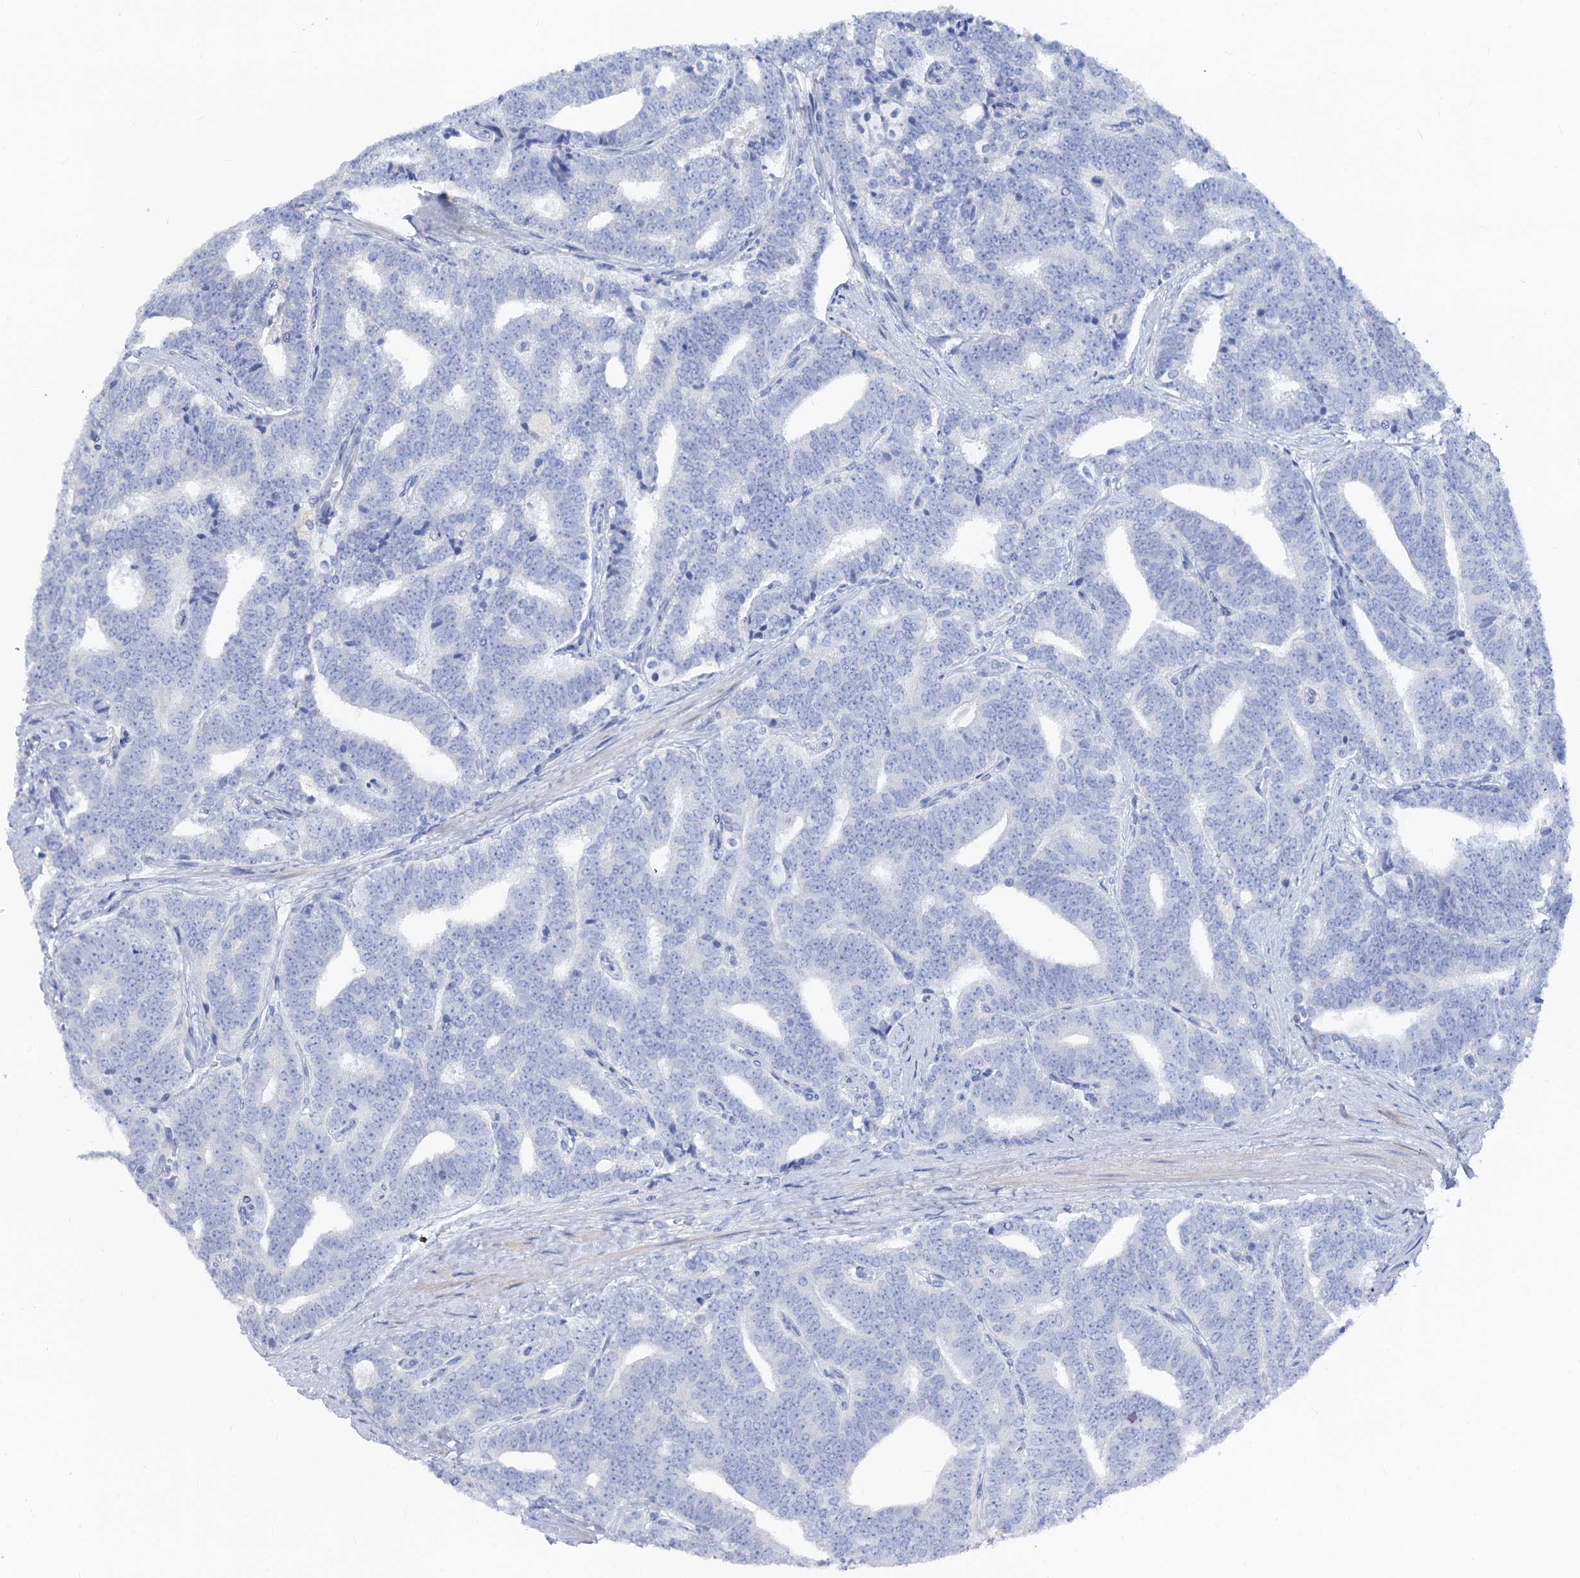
{"staining": {"intensity": "negative", "quantity": "none", "location": "none"}, "tissue": "prostate cancer", "cell_type": "Tumor cells", "image_type": "cancer", "snomed": [{"axis": "morphology", "description": "Adenocarcinoma, High grade"}, {"axis": "topography", "description": "Prostate and seminal vesicle, NOS"}], "caption": "The image exhibits no significant expression in tumor cells of prostate cancer.", "gene": "RBP3", "patient": {"sex": "male", "age": 67}}